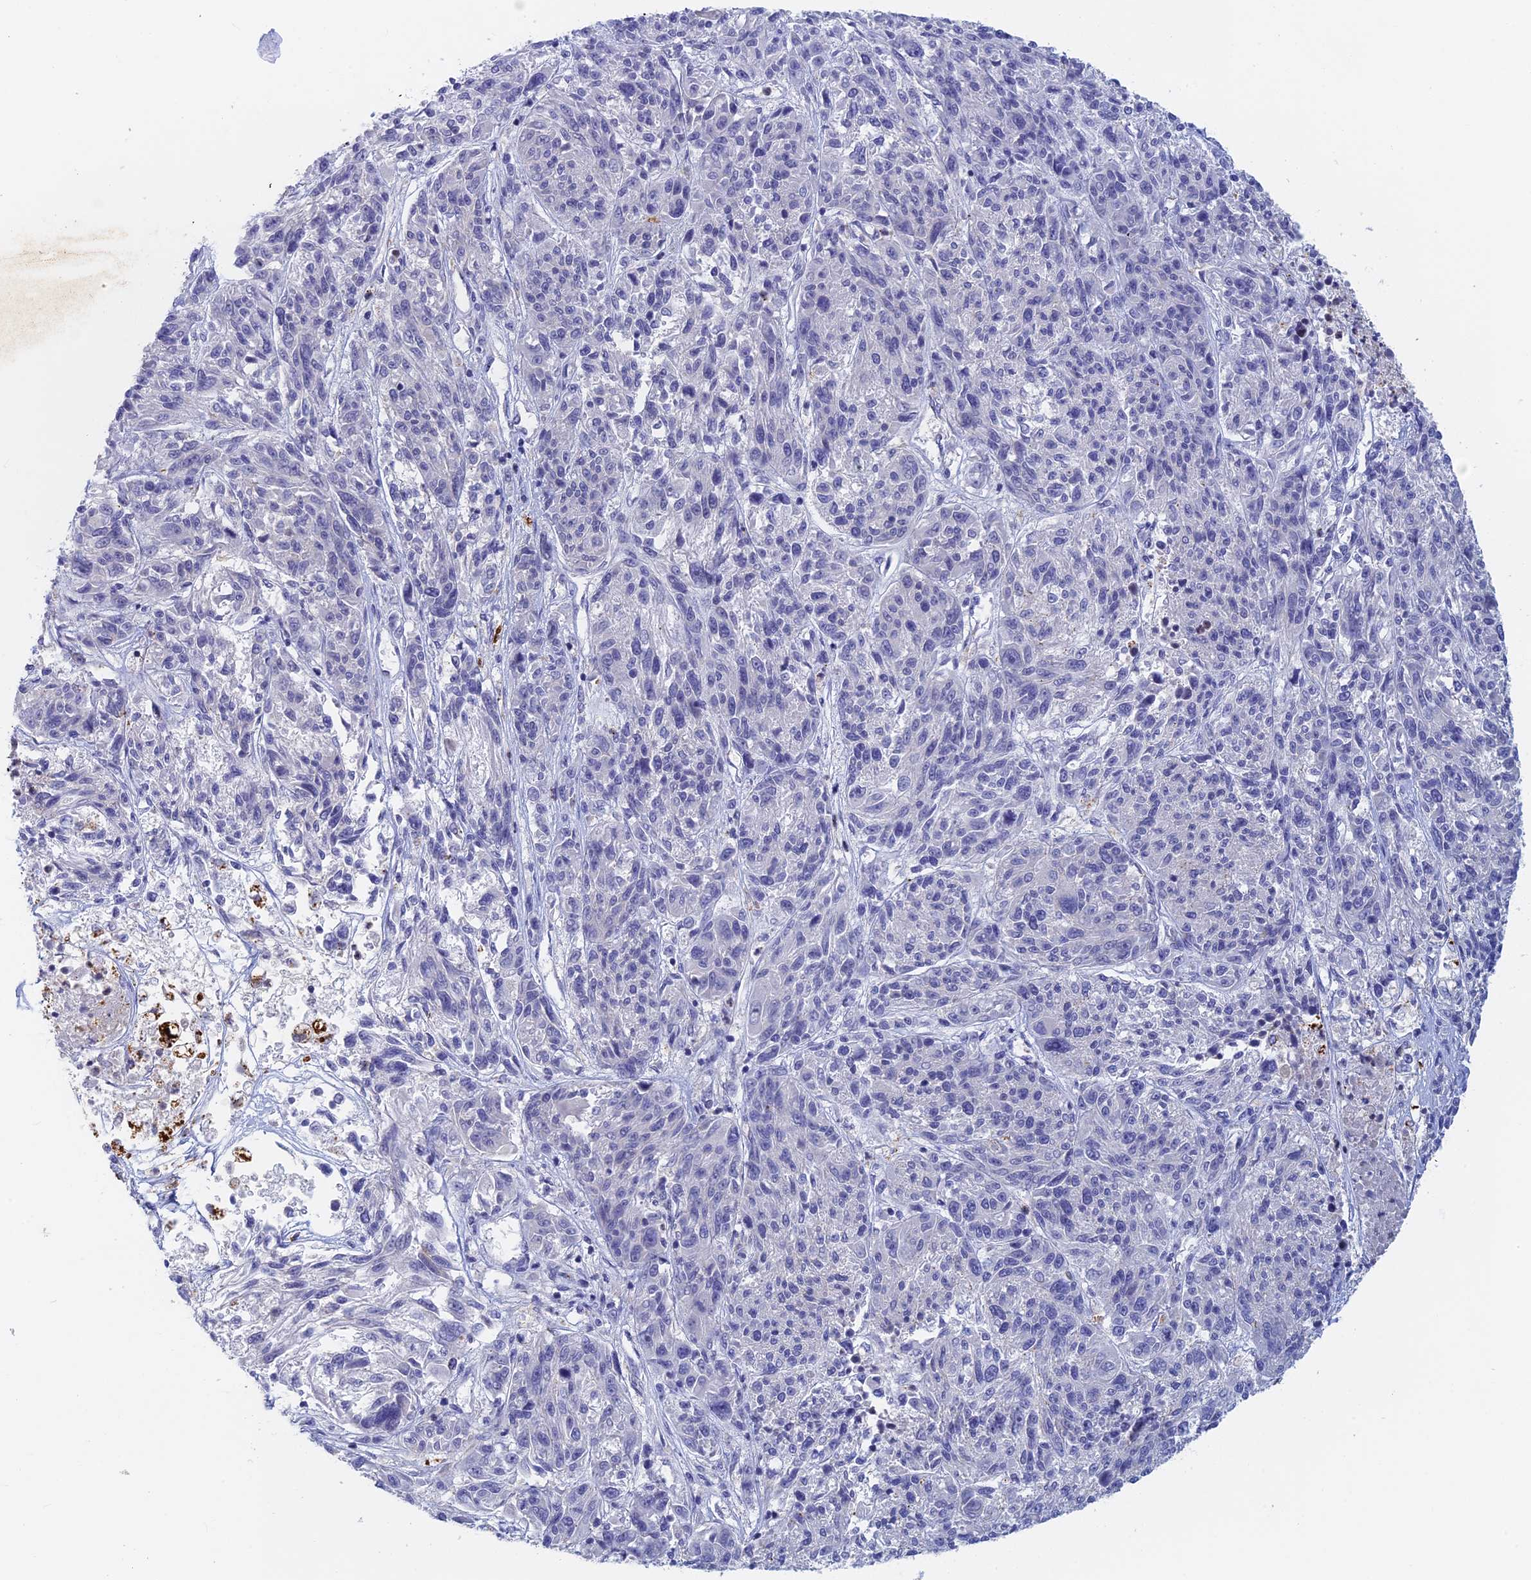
{"staining": {"intensity": "negative", "quantity": "none", "location": "none"}, "tissue": "melanoma", "cell_type": "Tumor cells", "image_type": "cancer", "snomed": [{"axis": "morphology", "description": "Malignant melanoma, NOS"}, {"axis": "topography", "description": "Skin"}], "caption": "Tumor cells show no significant staining in melanoma.", "gene": "ACP7", "patient": {"sex": "male", "age": 53}}